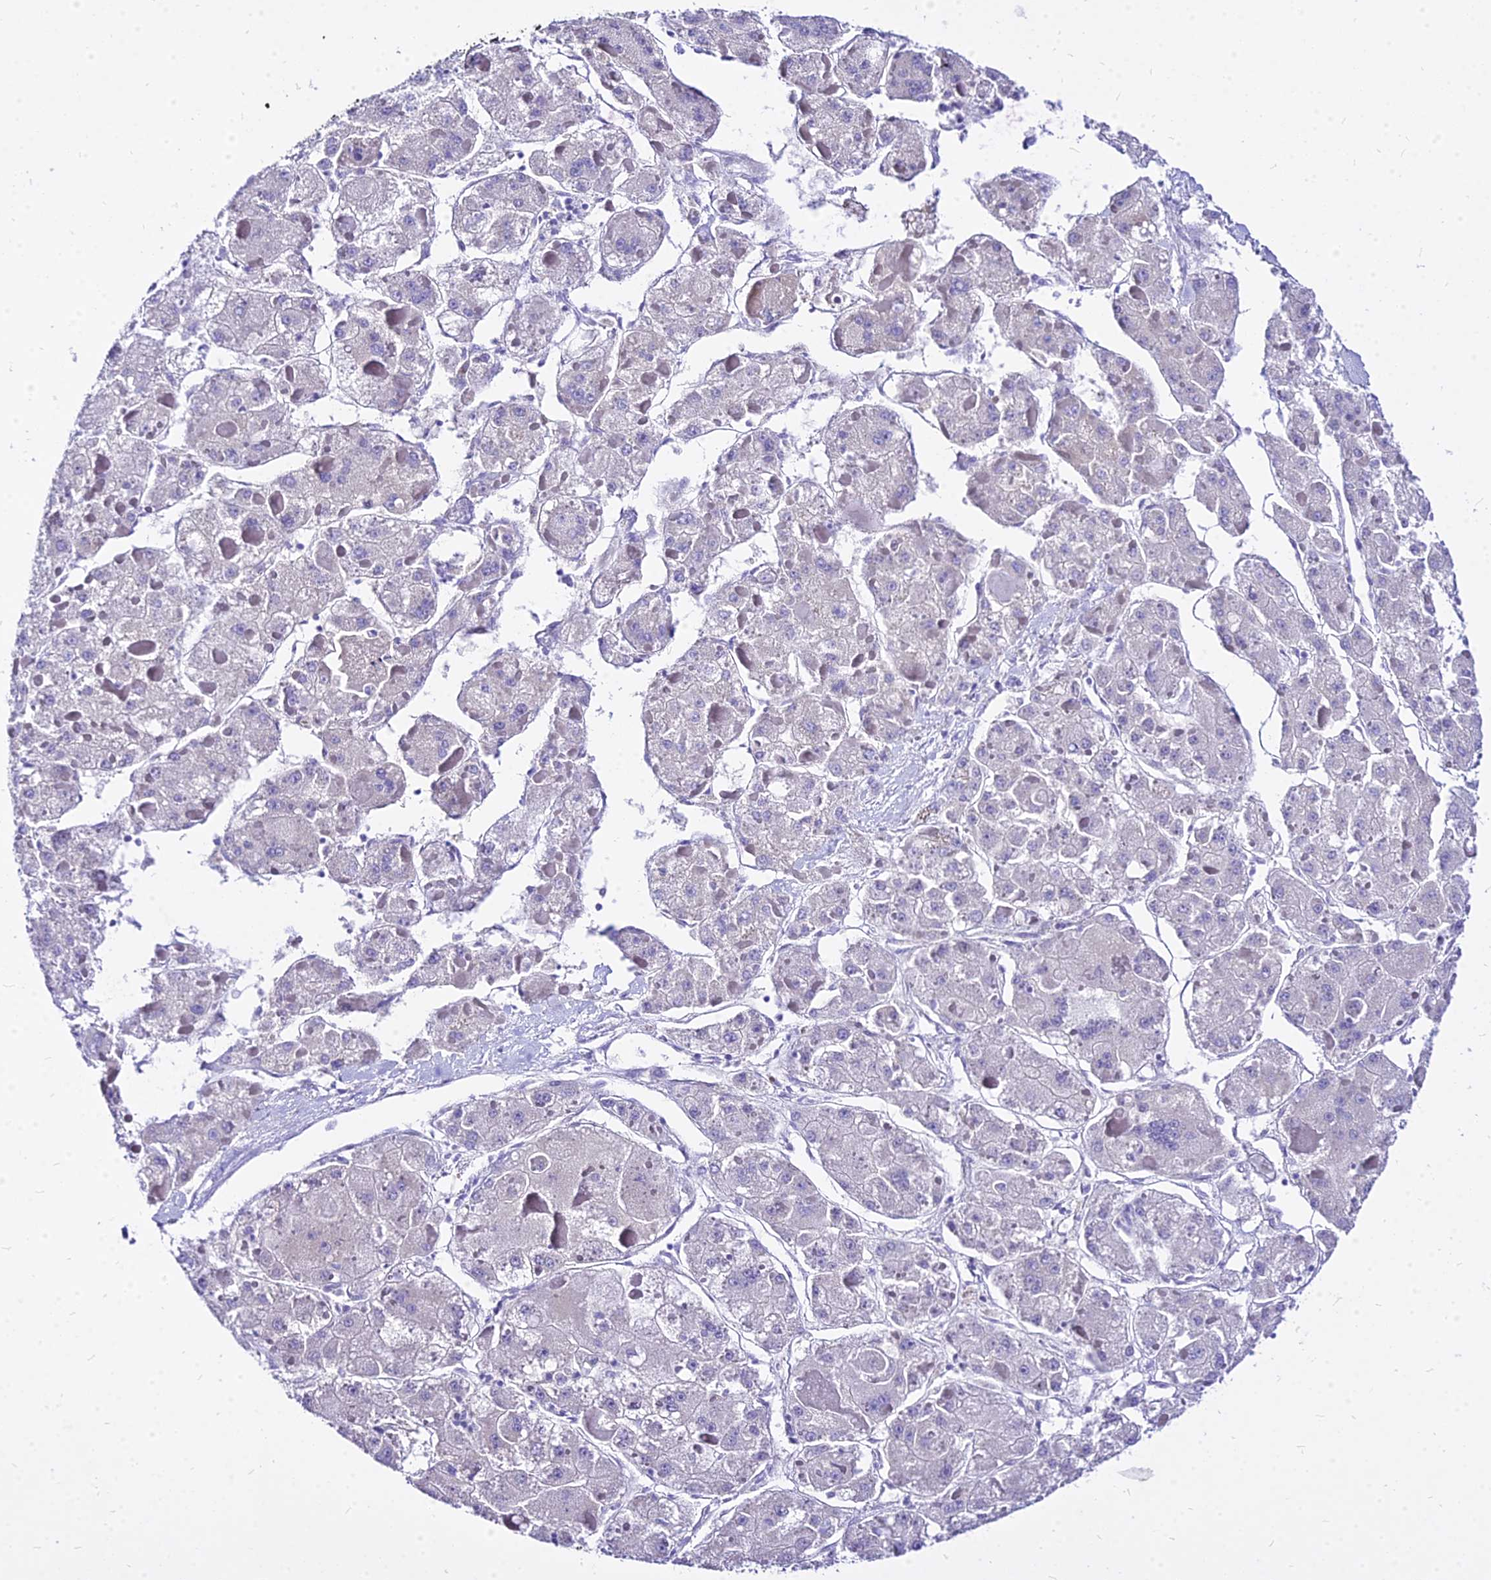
{"staining": {"intensity": "negative", "quantity": "none", "location": "none"}, "tissue": "liver cancer", "cell_type": "Tumor cells", "image_type": "cancer", "snomed": [{"axis": "morphology", "description": "Carcinoma, Hepatocellular, NOS"}, {"axis": "topography", "description": "Liver"}], "caption": "Tumor cells show no significant protein positivity in liver cancer.", "gene": "CARD18", "patient": {"sex": "female", "age": 73}}